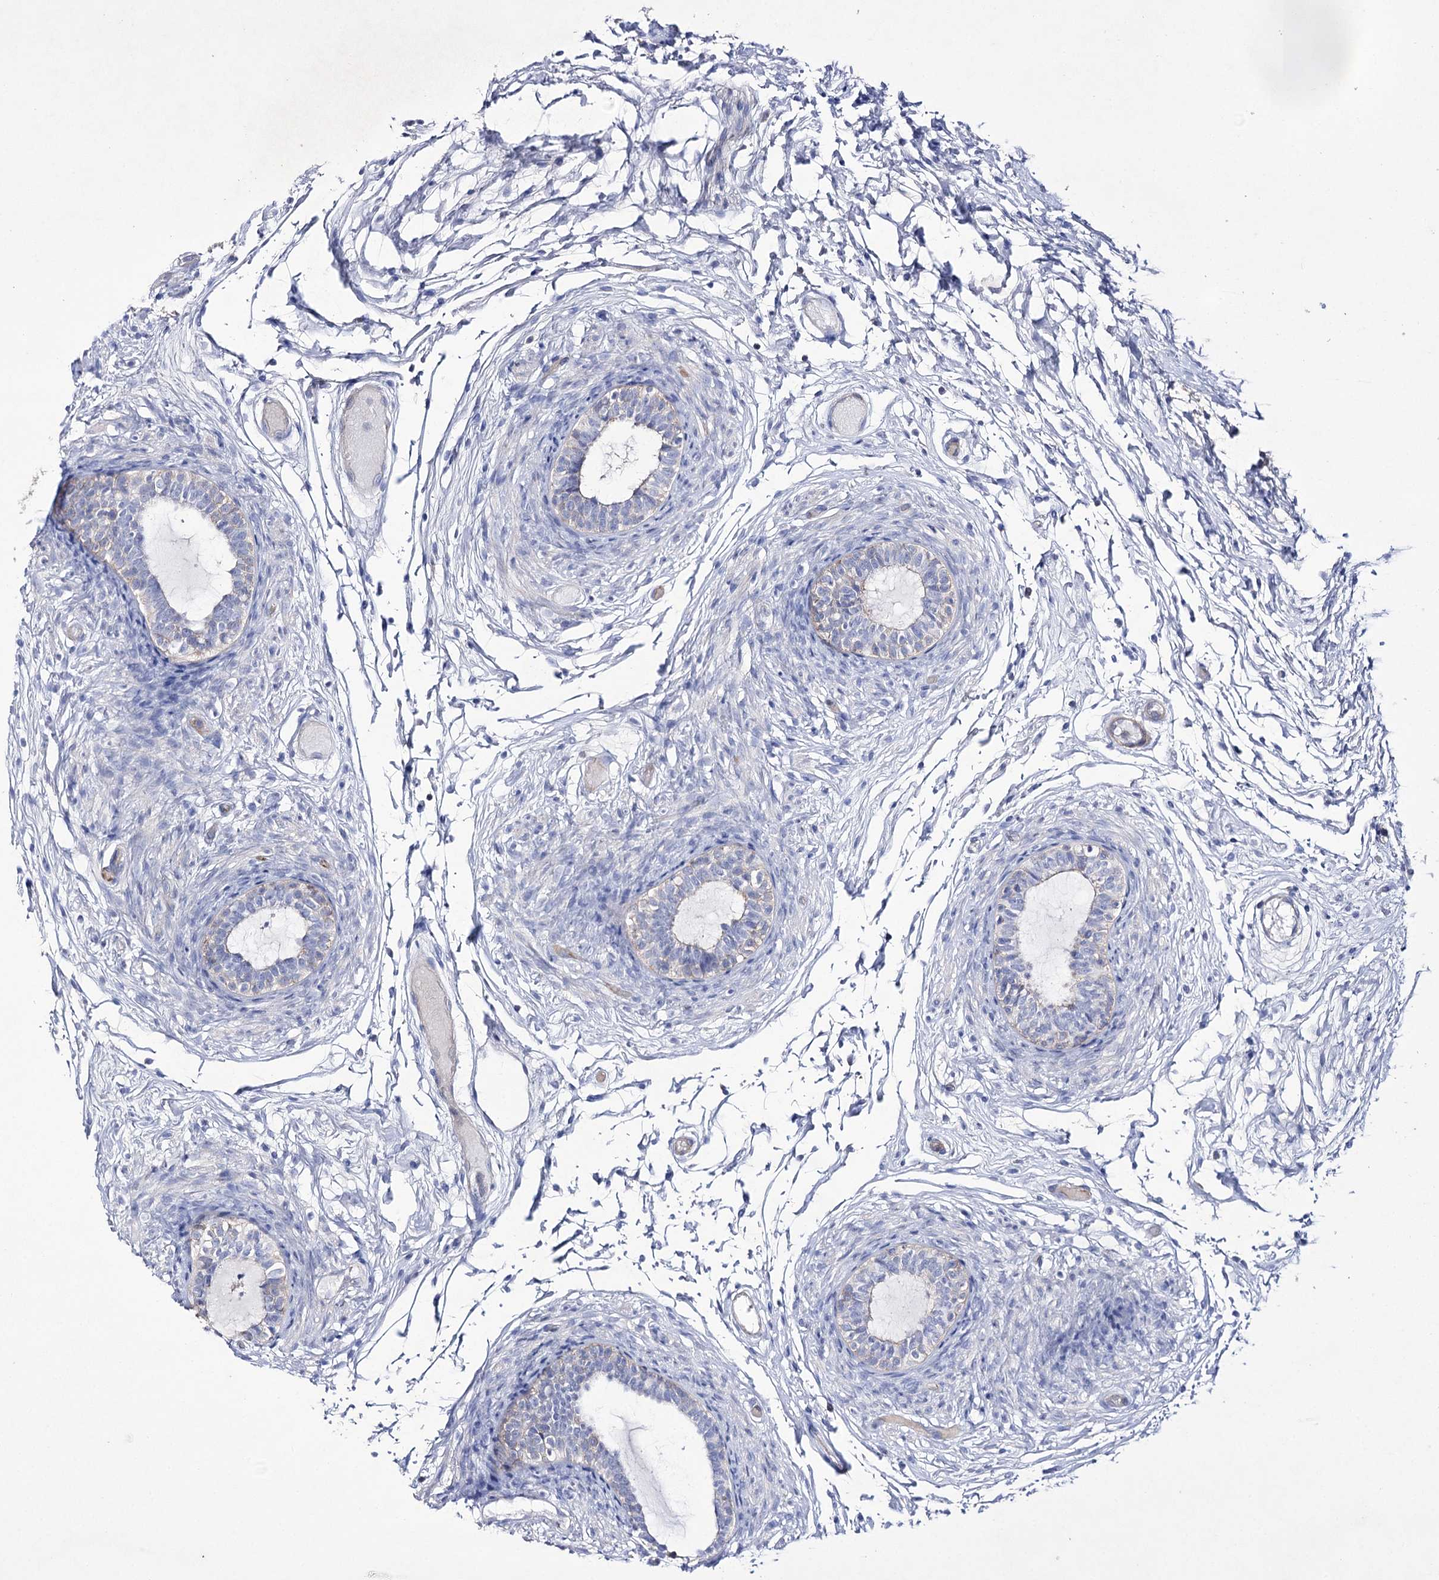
{"staining": {"intensity": "moderate", "quantity": "<25%", "location": "cytoplasmic/membranous"}, "tissue": "epididymis", "cell_type": "Glandular cells", "image_type": "normal", "snomed": [{"axis": "morphology", "description": "Normal tissue, NOS"}, {"axis": "topography", "description": "Epididymis"}], "caption": "The immunohistochemical stain highlights moderate cytoplasmic/membranous expression in glandular cells of unremarkable epididymis.", "gene": "COX15", "patient": {"sex": "male", "age": 5}}